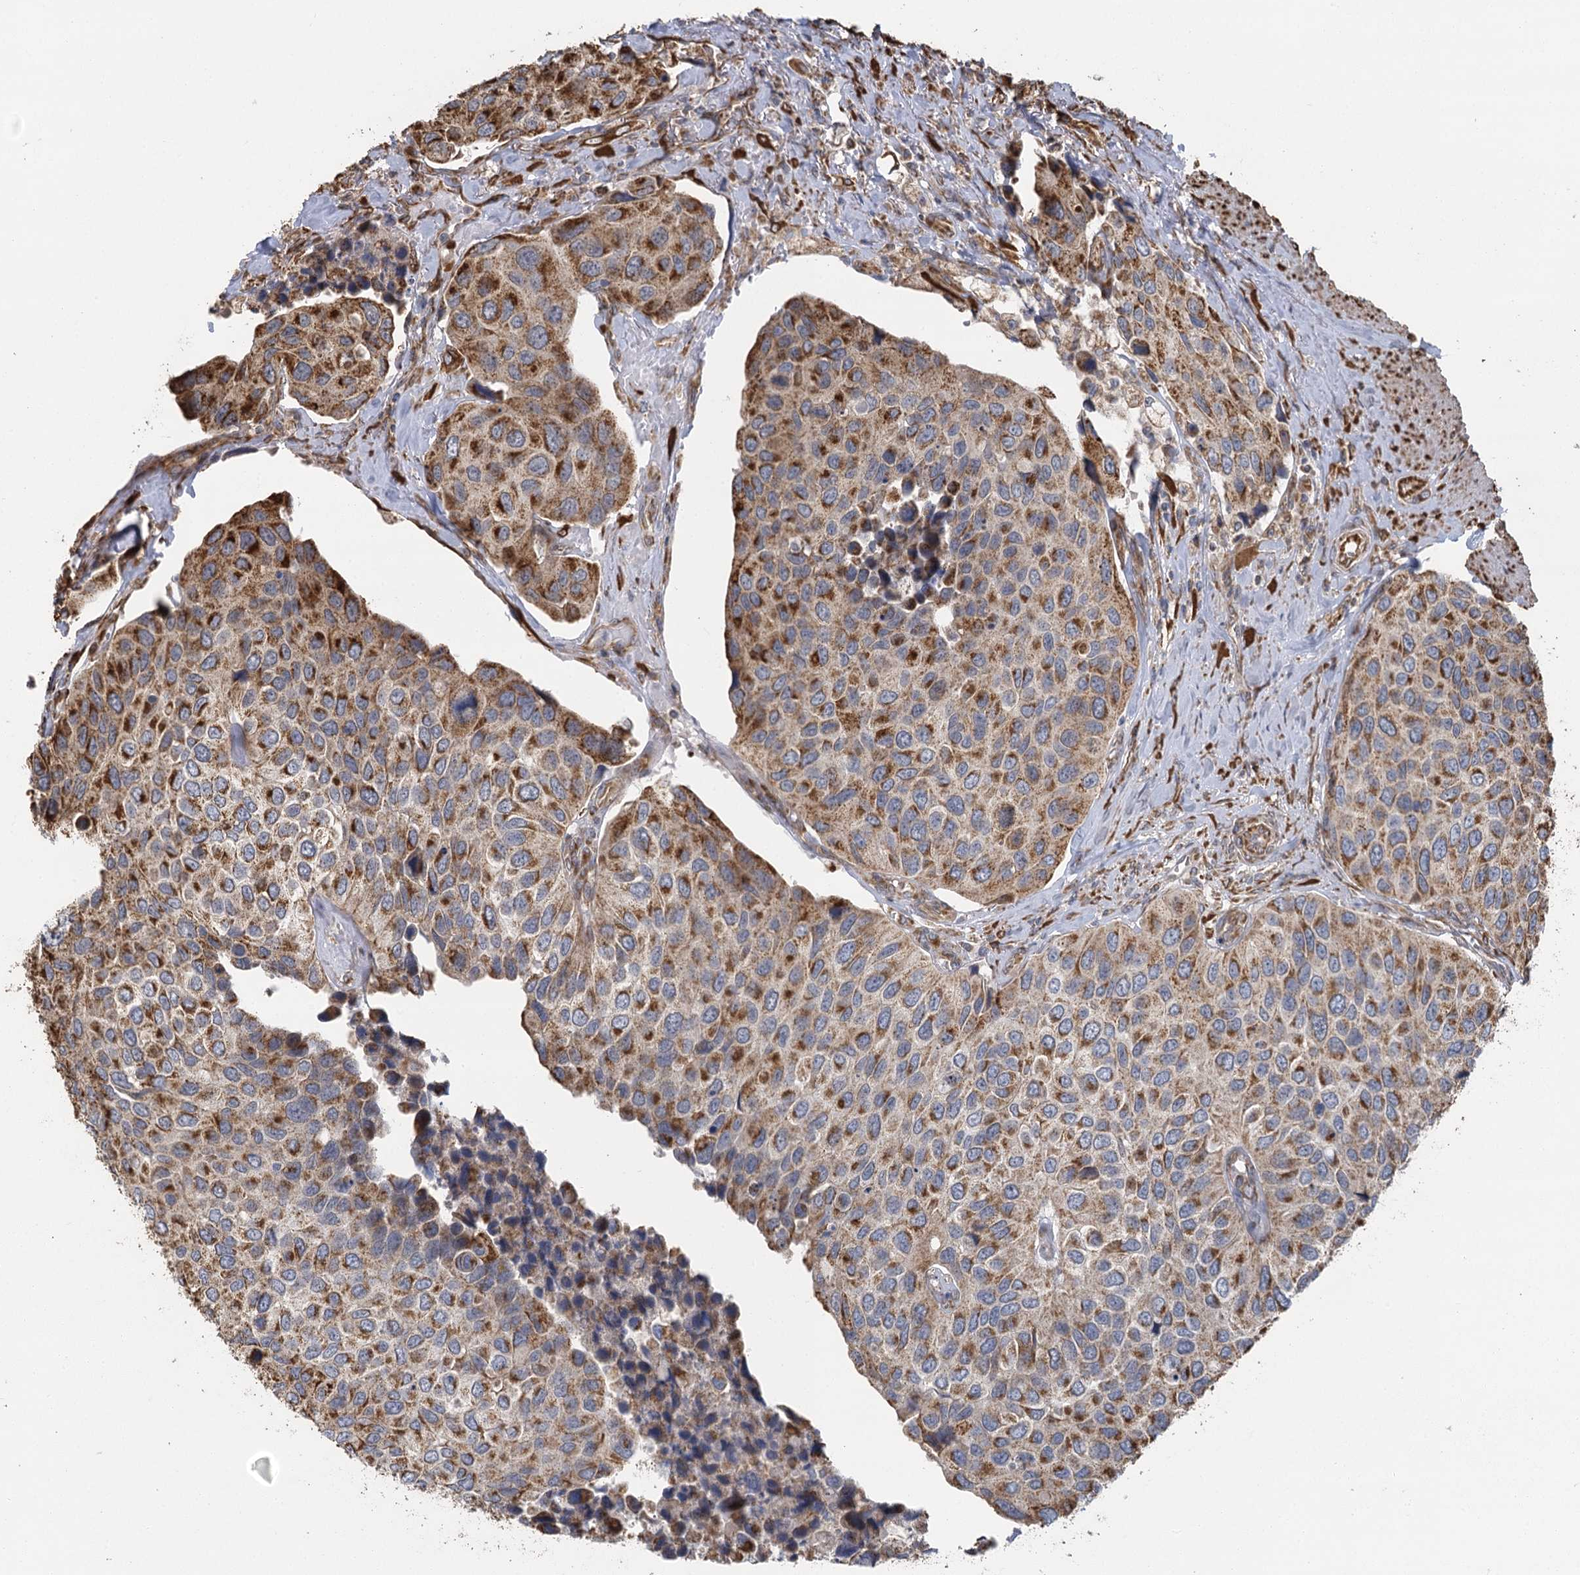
{"staining": {"intensity": "moderate", "quantity": ">75%", "location": "cytoplasmic/membranous"}, "tissue": "urothelial cancer", "cell_type": "Tumor cells", "image_type": "cancer", "snomed": [{"axis": "morphology", "description": "Urothelial carcinoma, High grade"}, {"axis": "topography", "description": "Urinary bladder"}], "caption": "The micrograph demonstrates staining of urothelial cancer, revealing moderate cytoplasmic/membranous protein staining (brown color) within tumor cells.", "gene": "IL11RA", "patient": {"sex": "male", "age": 74}}